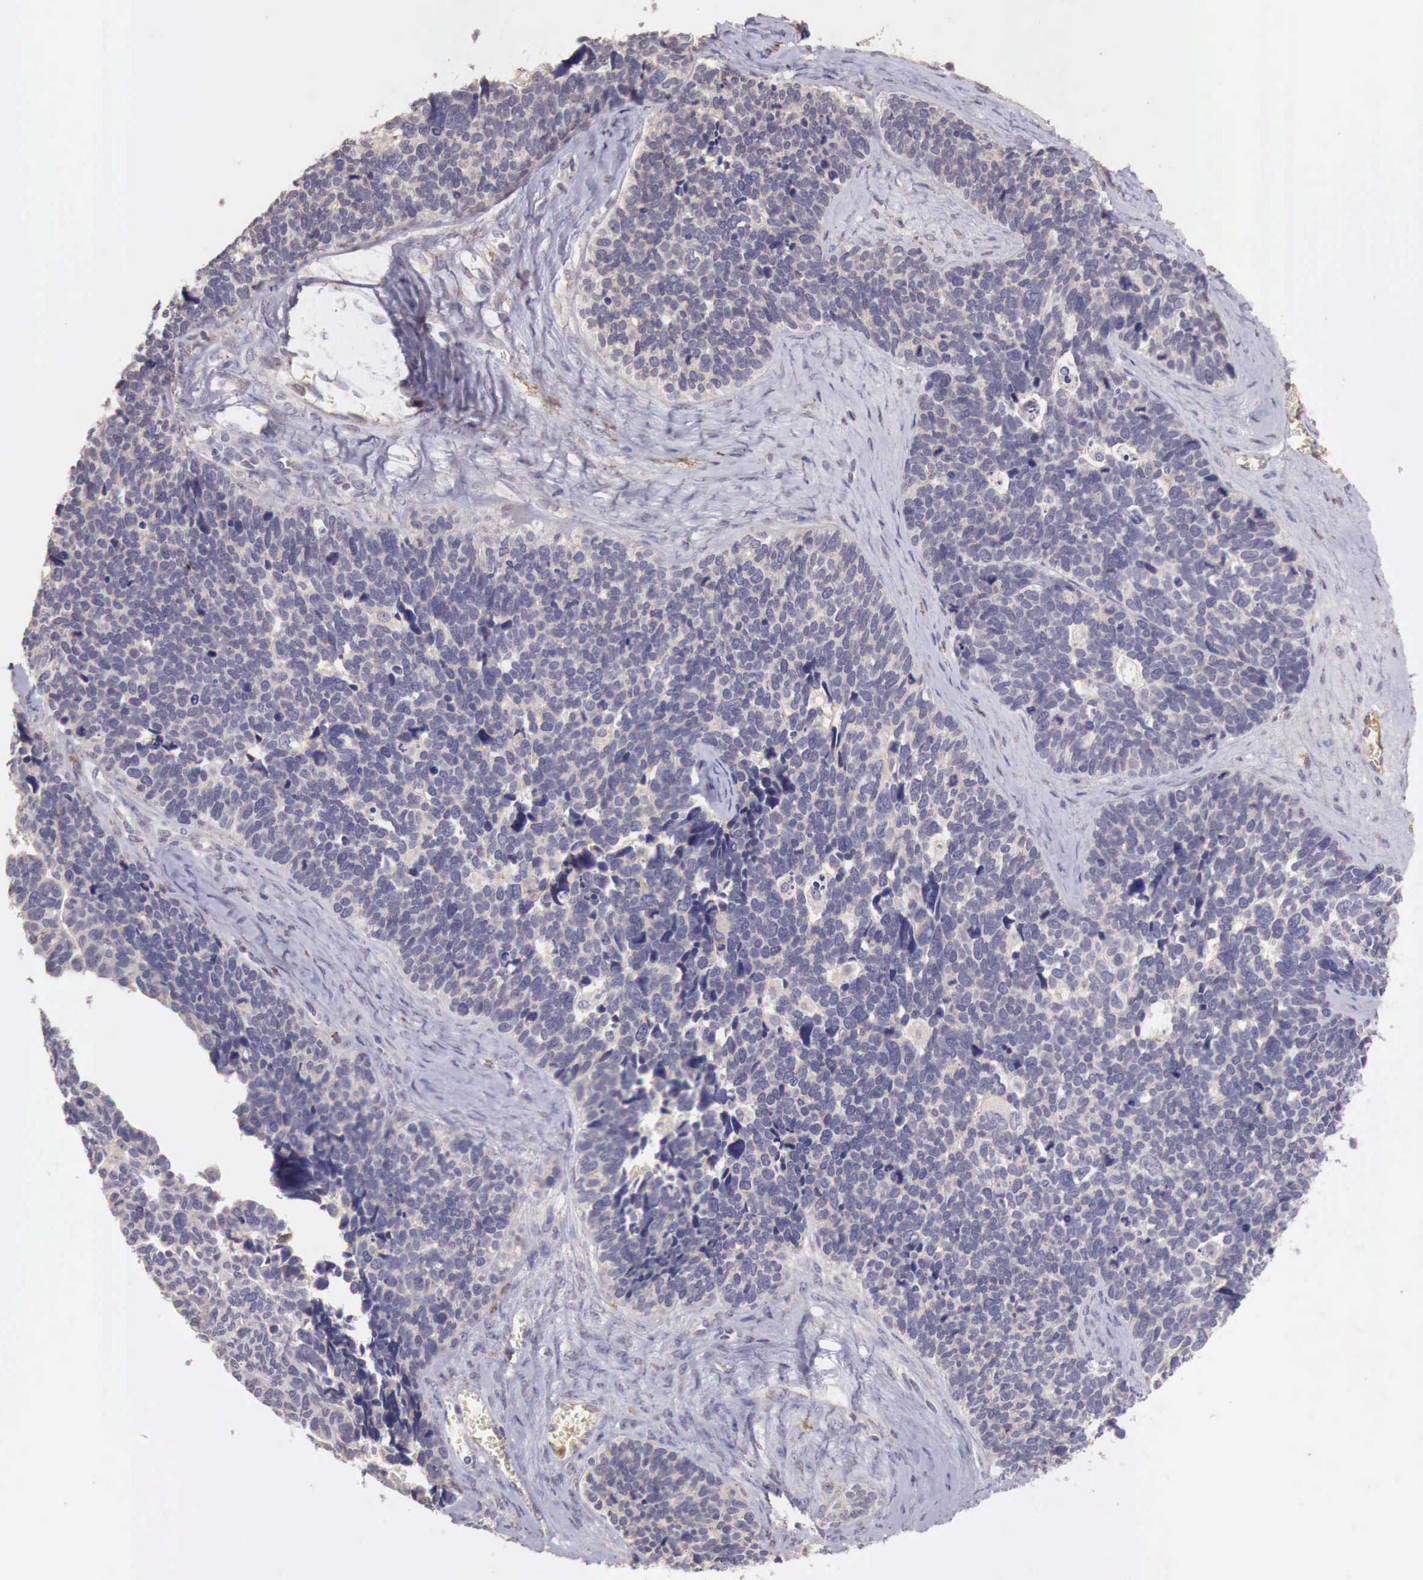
{"staining": {"intensity": "weak", "quantity": "25%-75%", "location": "cytoplasmic/membranous"}, "tissue": "ovarian cancer", "cell_type": "Tumor cells", "image_type": "cancer", "snomed": [{"axis": "morphology", "description": "Cystadenocarcinoma, serous, NOS"}, {"axis": "topography", "description": "Ovary"}], "caption": "Approximately 25%-75% of tumor cells in human ovarian cancer display weak cytoplasmic/membranous protein expression as visualized by brown immunohistochemical staining.", "gene": "CHRDL1", "patient": {"sex": "female", "age": 77}}